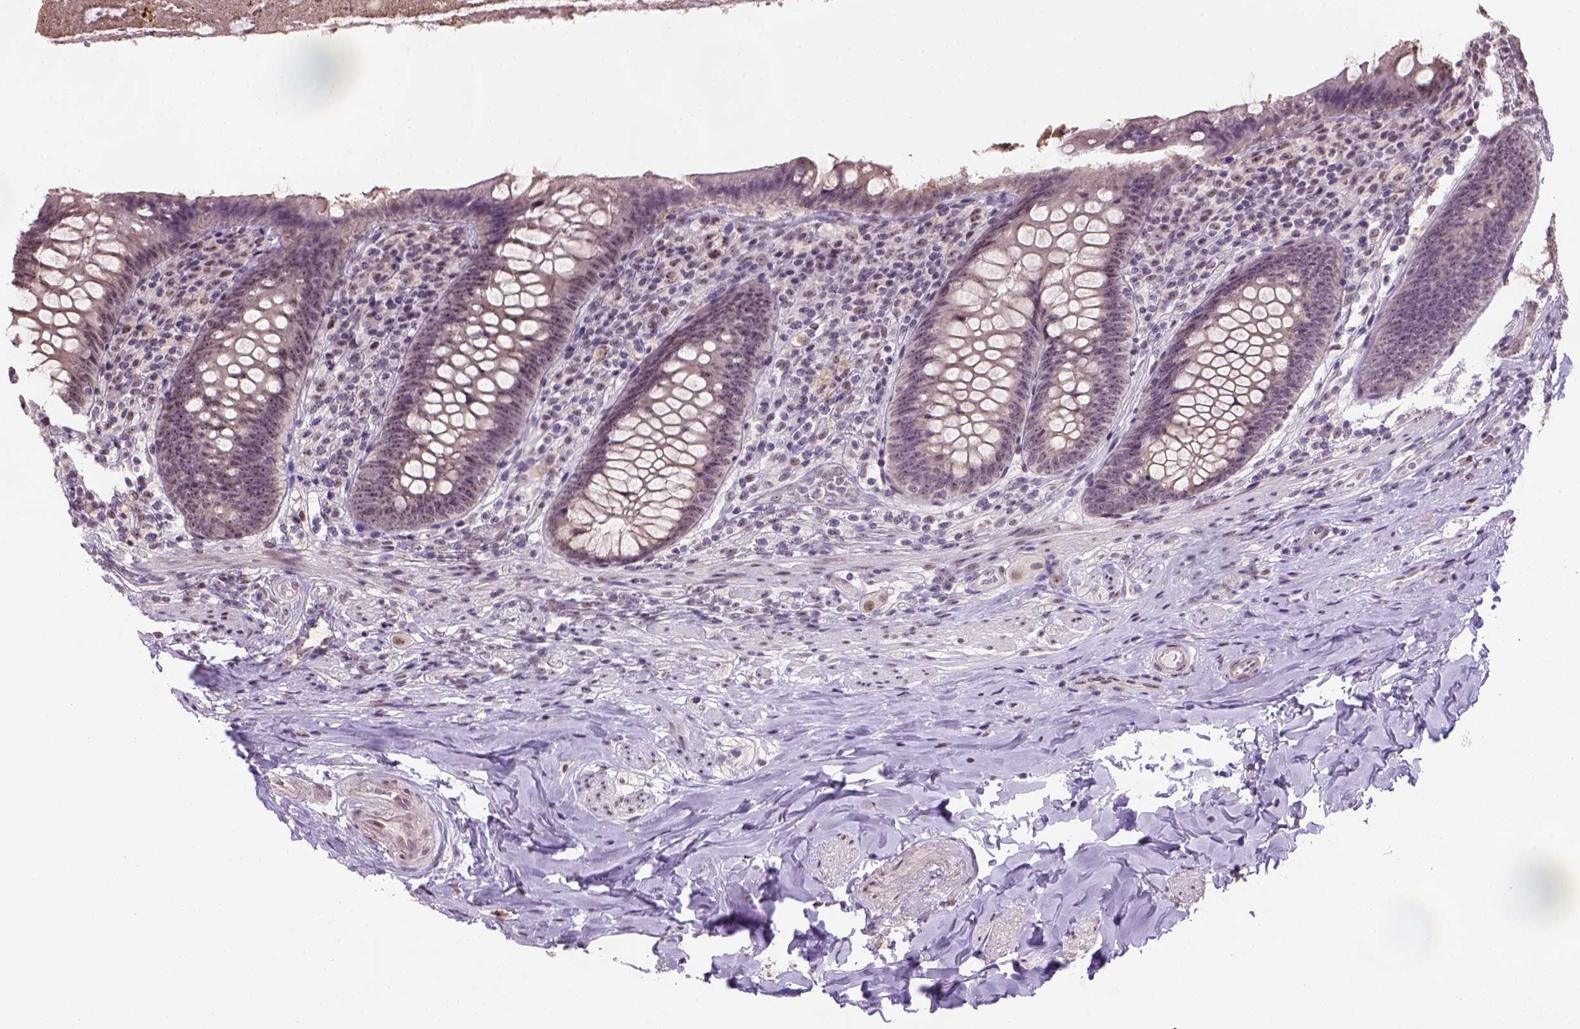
{"staining": {"intensity": "negative", "quantity": "none", "location": "none"}, "tissue": "appendix", "cell_type": "Glandular cells", "image_type": "normal", "snomed": [{"axis": "morphology", "description": "Normal tissue, NOS"}, {"axis": "topography", "description": "Appendix"}], "caption": "This is a histopathology image of immunohistochemistry staining of unremarkable appendix, which shows no staining in glandular cells. (Stains: DAB (3,3'-diaminobenzidine) IHC with hematoxylin counter stain, Microscopy: brightfield microscopy at high magnification).", "gene": "DDX50", "patient": {"sex": "male", "age": 47}}